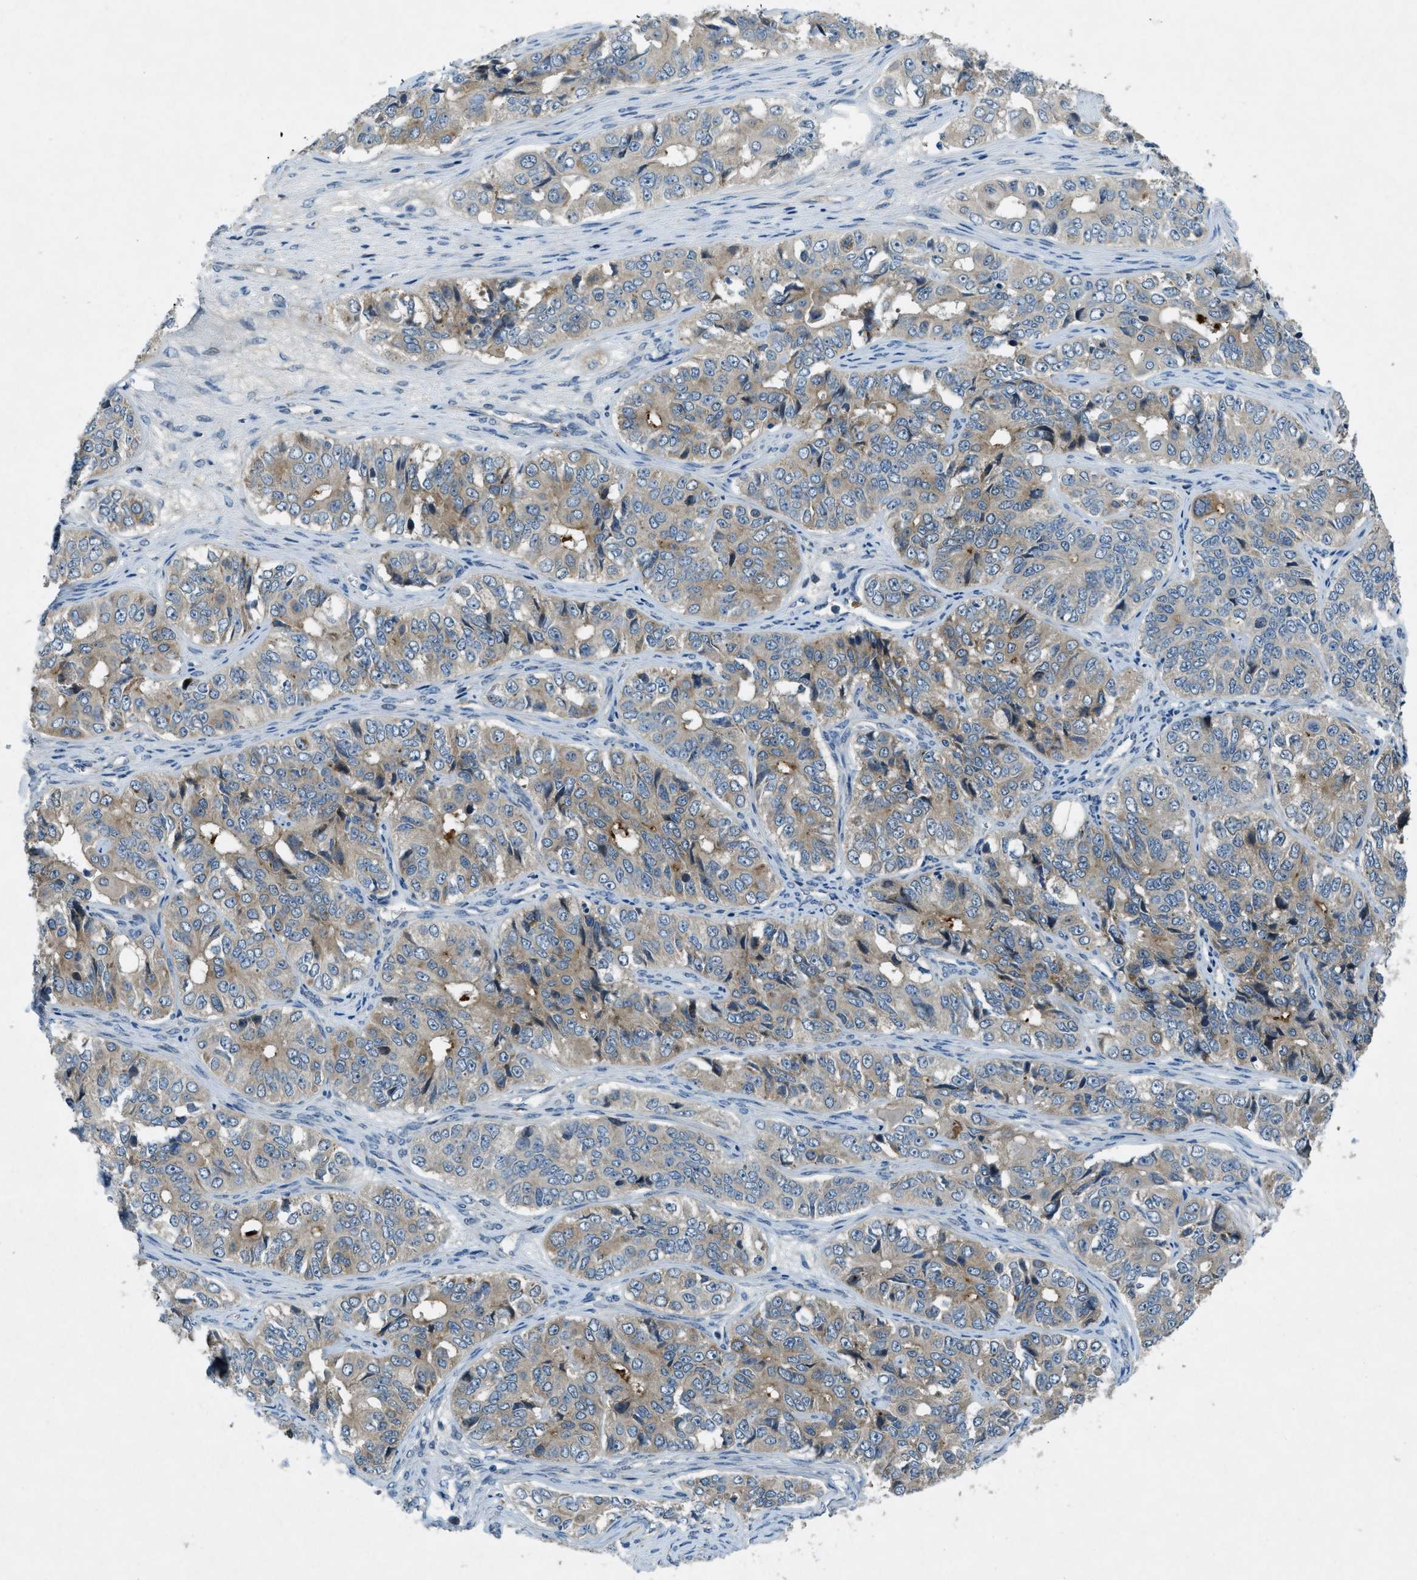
{"staining": {"intensity": "weak", "quantity": ">75%", "location": "cytoplasmic/membranous"}, "tissue": "ovarian cancer", "cell_type": "Tumor cells", "image_type": "cancer", "snomed": [{"axis": "morphology", "description": "Carcinoma, endometroid"}, {"axis": "topography", "description": "Ovary"}], "caption": "Immunohistochemistry micrograph of endometroid carcinoma (ovarian) stained for a protein (brown), which exhibits low levels of weak cytoplasmic/membranous staining in about >75% of tumor cells.", "gene": "SNX14", "patient": {"sex": "female", "age": 51}}